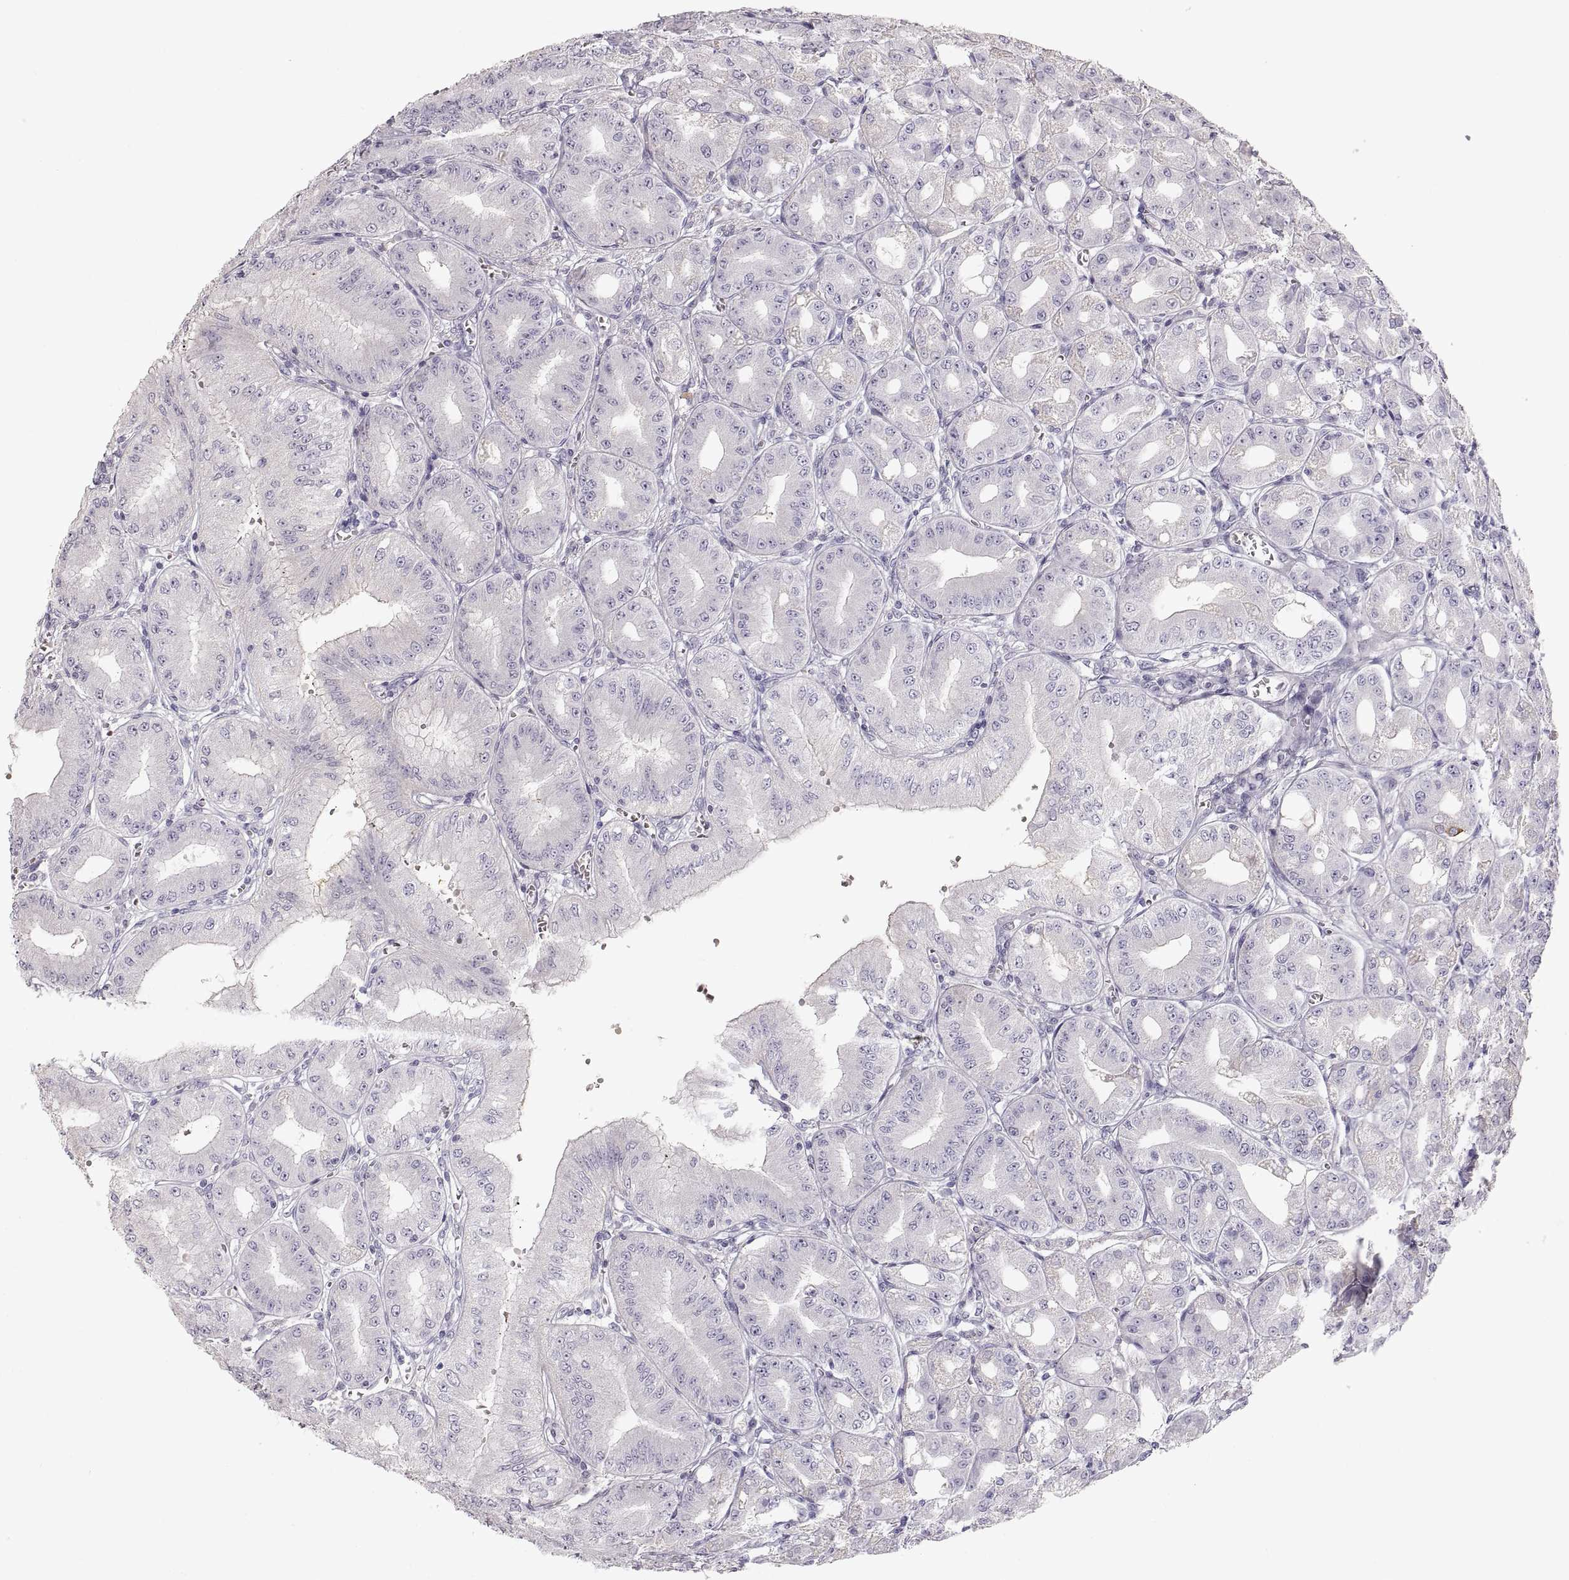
{"staining": {"intensity": "weak", "quantity": "<25%", "location": "cytoplasmic/membranous"}, "tissue": "stomach", "cell_type": "Glandular cells", "image_type": "normal", "snomed": [{"axis": "morphology", "description": "Normal tissue, NOS"}, {"axis": "topography", "description": "Stomach, lower"}], "caption": "A high-resolution micrograph shows IHC staining of unremarkable stomach, which exhibits no significant staining in glandular cells. (Stains: DAB (3,3'-diaminobenzidine) IHC with hematoxylin counter stain, Microscopy: brightfield microscopy at high magnification).", "gene": "PCSK2", "patient": {"sex": "male", "age": 71}}